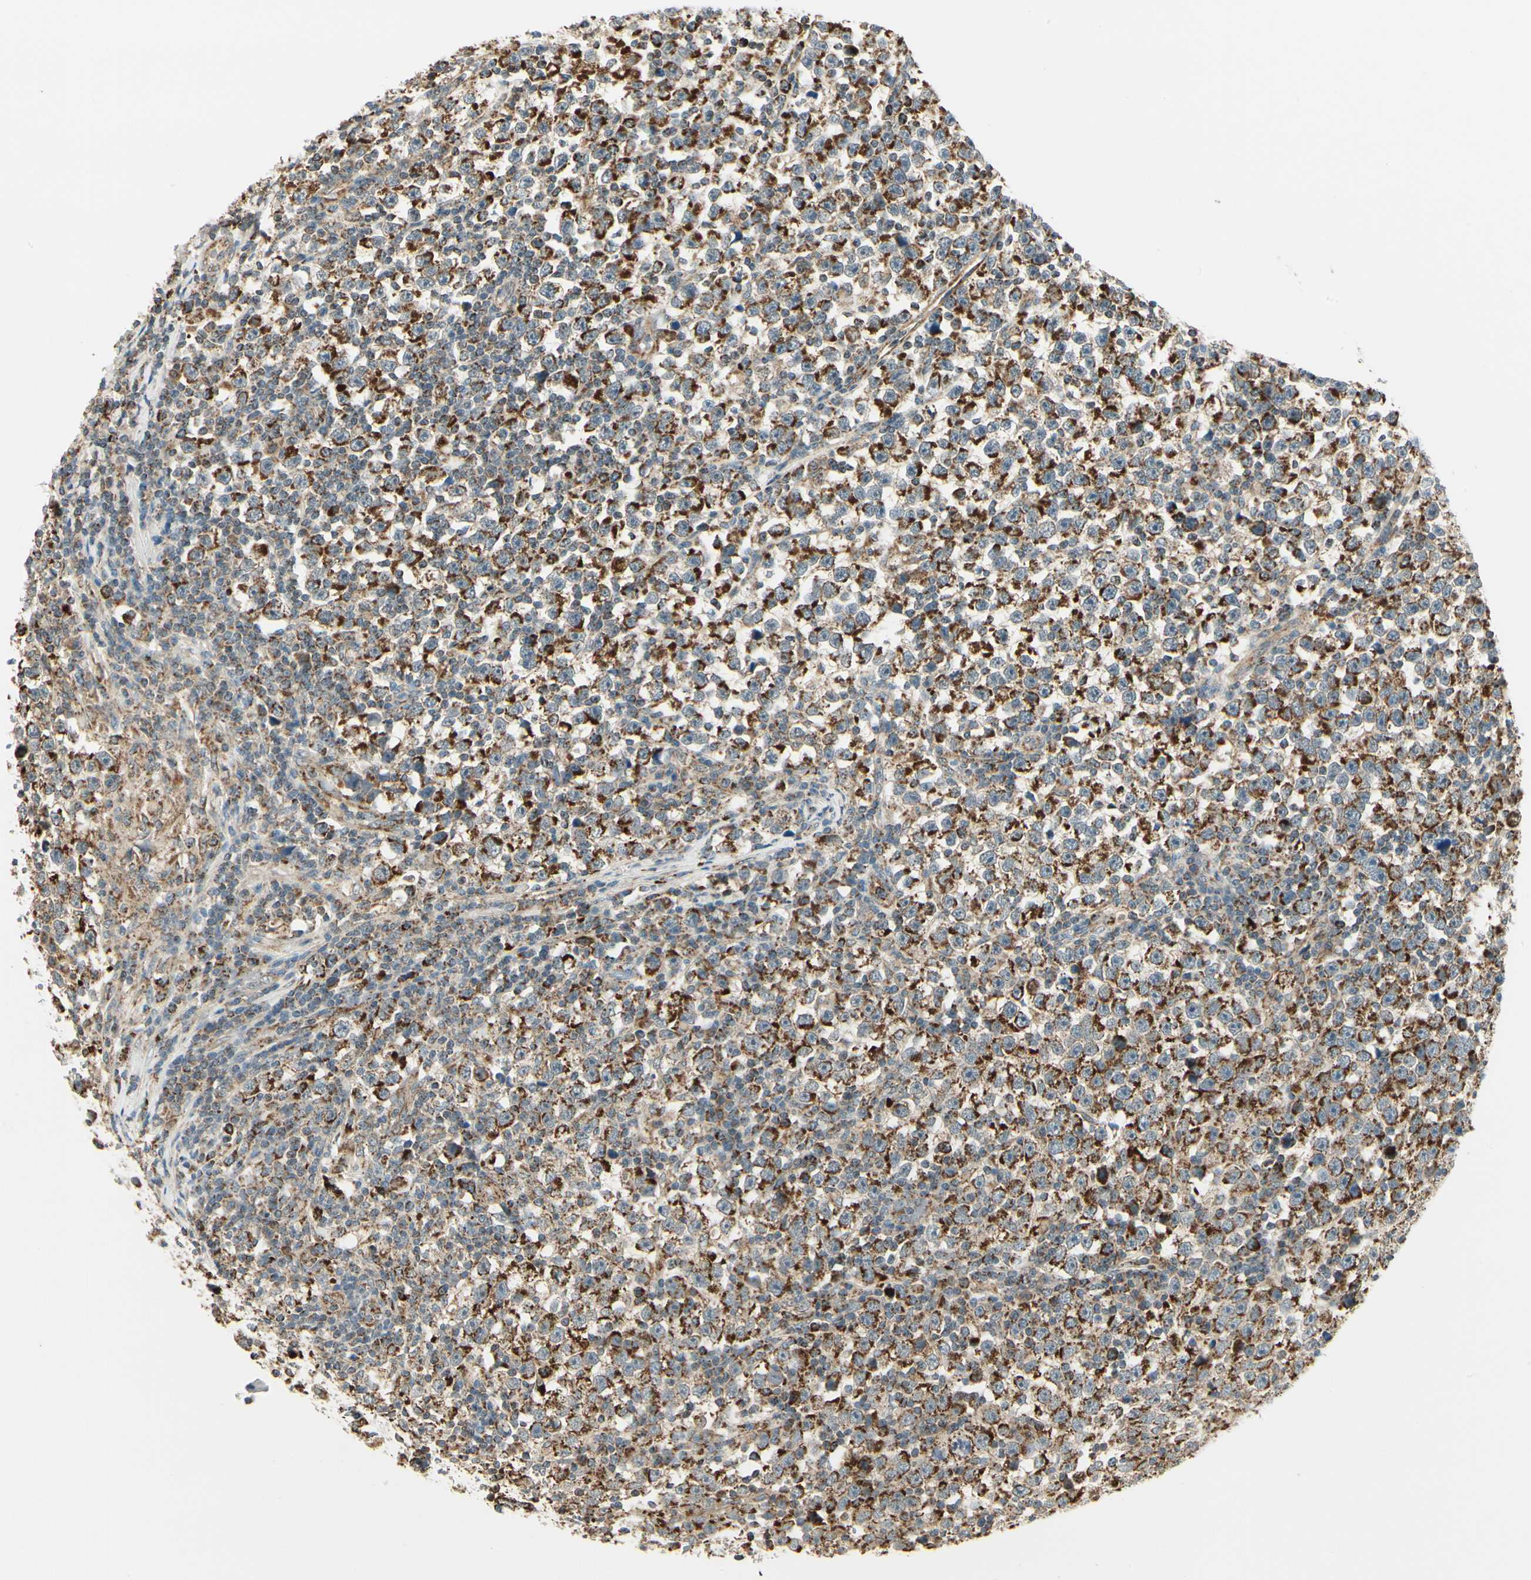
{"staining": {"intensity": "strong", "quantity": ">75%", "location": "cytoplasmic/membranous"}, "tissue": "testis cancer", "cell_type": "Tumor cells", "image_type": "cancer", "snomed": [{"axis": "morphology", "description": "Seminoma, NOS"}, {"axis": "topography", "description": "Testis"}], "caption": "This is a micrograph of IHC staining of testis cancer (seminoma), which shows strong positivity in the cytoplasmic/membranous of tumor cells.", "gene": "EPHB3", "patient": {"sex": "male", "age": 43}}